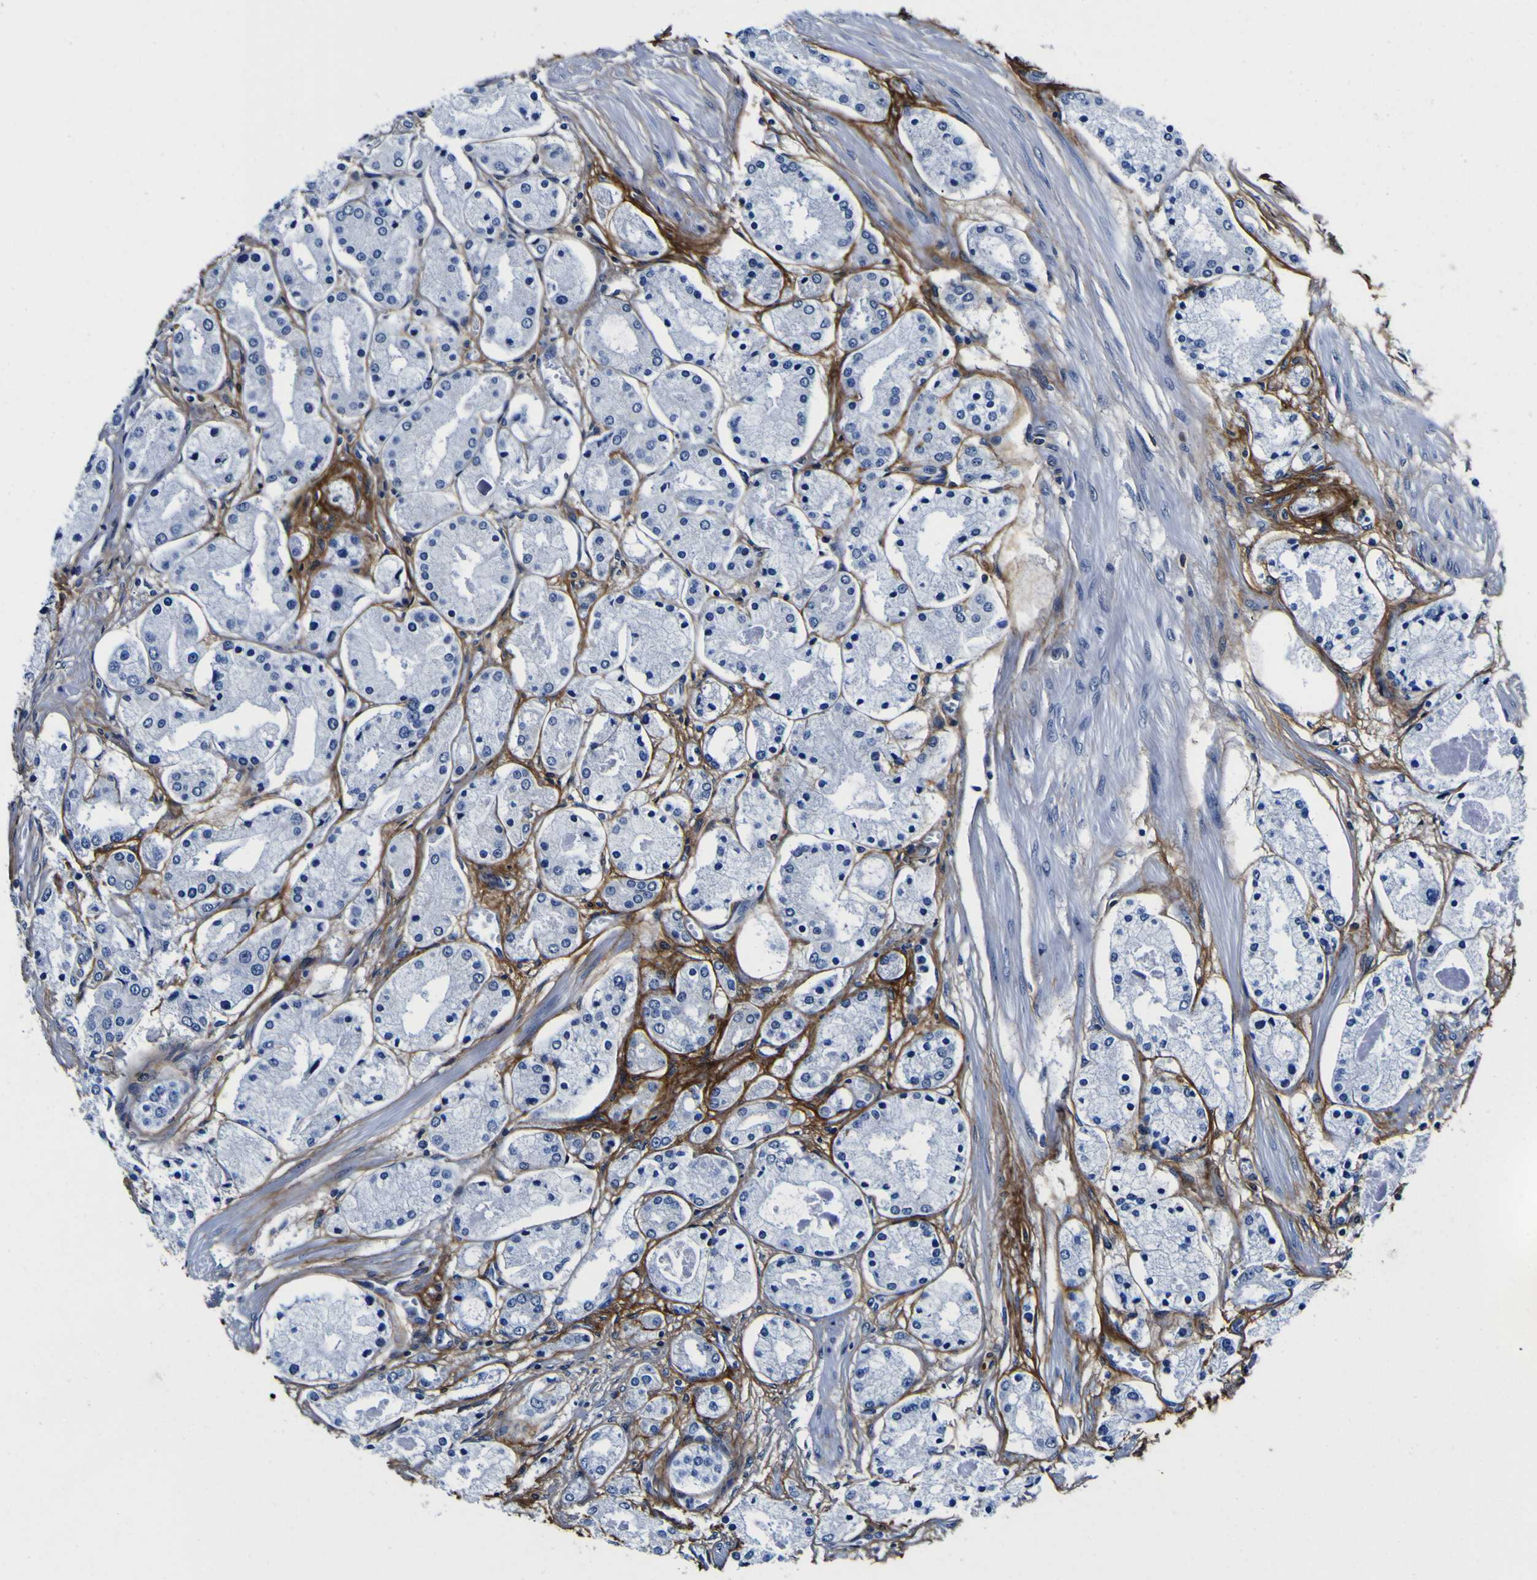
{"staining": {"intensity": "negative", "quantity": "none", "location": "none"}, "tissue": "prostate cancer", "cell_type": "Tumor cells", "image_type": "cancer", "snomed": [{"axis": "morphology", "description": "Adenocarcinoma, High grade"}, {"axis": "topography", "description": "Prostate"}], "caption": "A photomicrograph of prostate cancer stained for a protein shows no brown staining in tumor cells. (Immunohistochemistry (ihc), brightfield microscopy, high magnification).", "gene": "POSTN", "patient": {"sex": "male", "age": 66}}